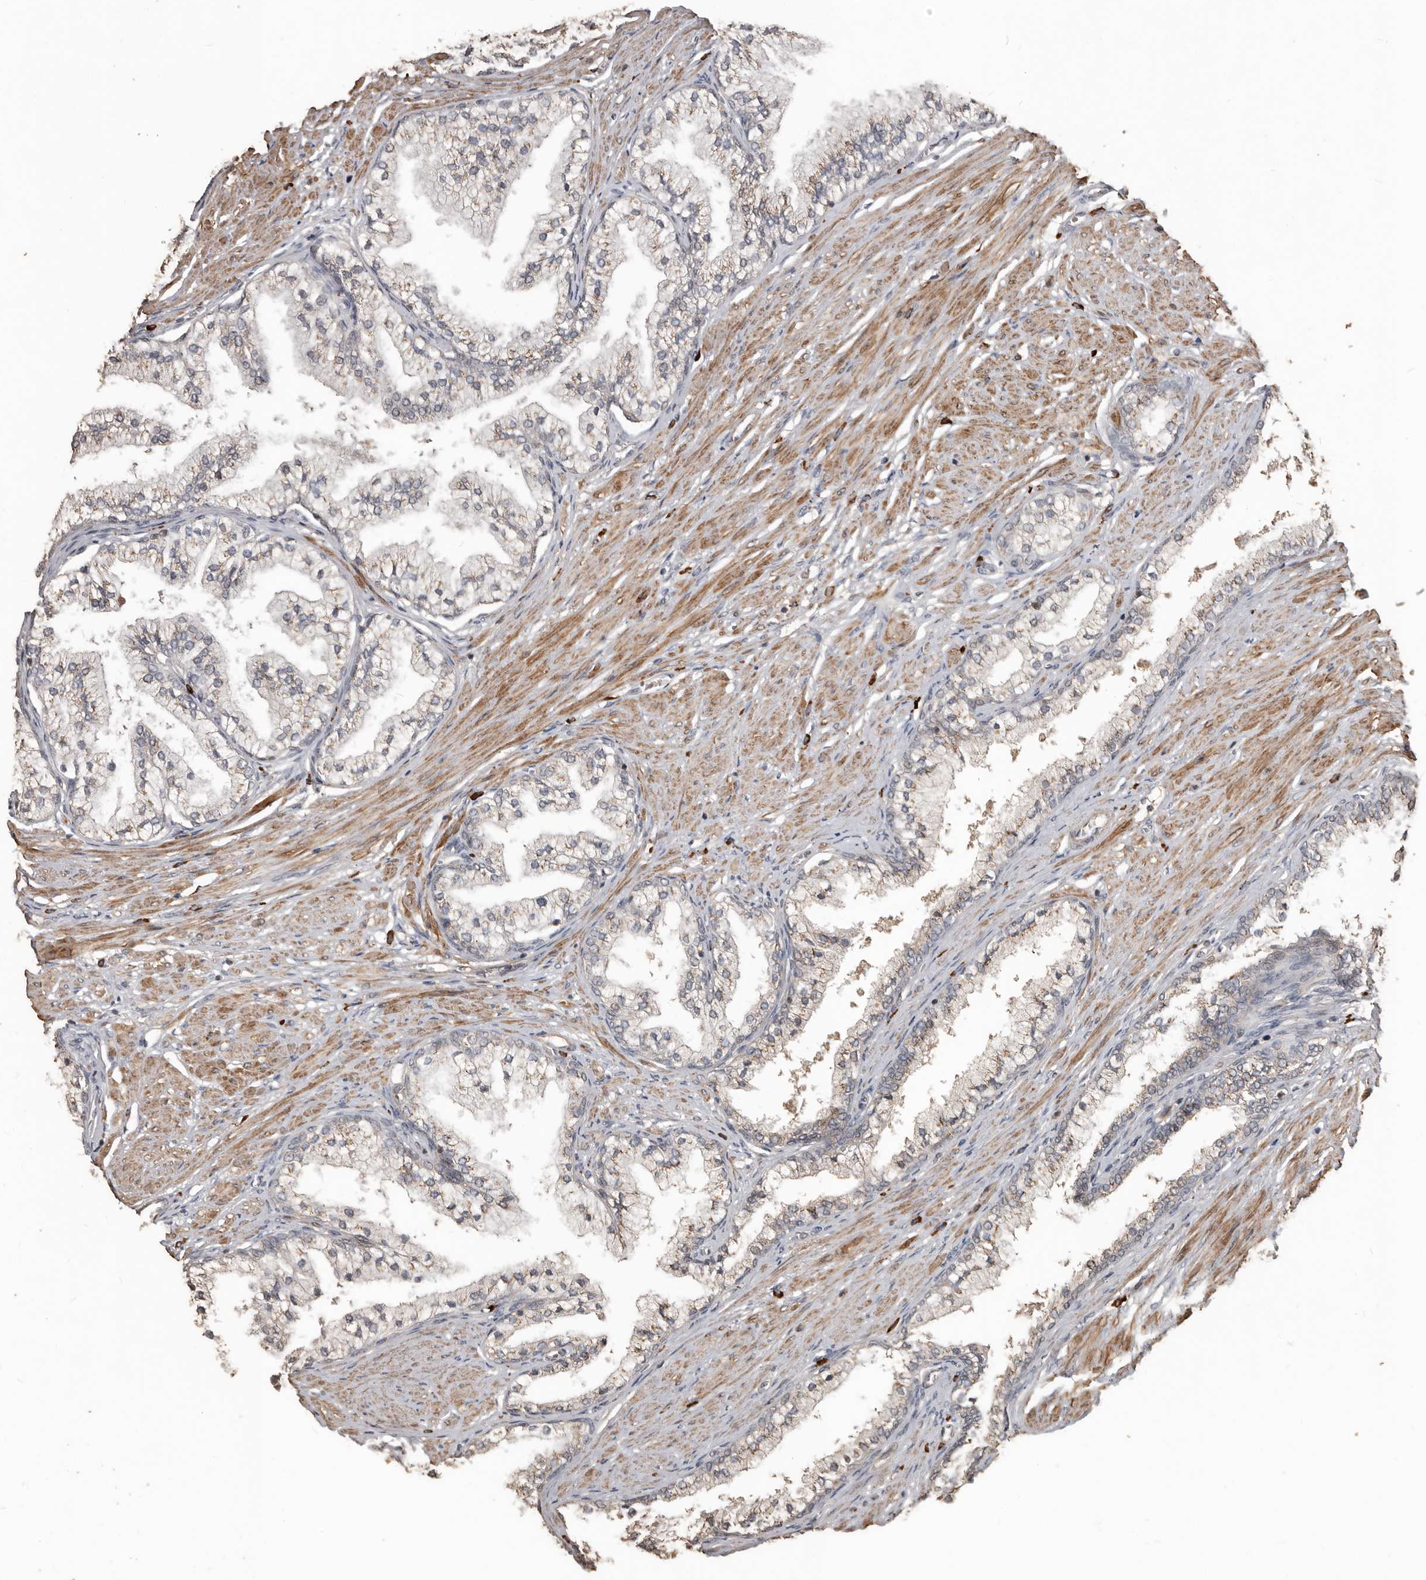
{"staining": {"intensity": "weak", "quantity": "<25%", "location": "cytoplasmic/membranous"}, "tissue": "prostate cancer", "cell_type": "Tumor cells", "image_type": "cancer", "snomed": [{"axis": "morphology", "description": "Adenocarcinoma, High grade"}, {"axis": "topography", "description": "Prostate"}], "caption": "The micrograph exhibits no staining of tumor cells in adenocarcinoma (high-grade) (prostate).", "gene": "BAMBI", "patient": {"sex": "male", "age": 61}}